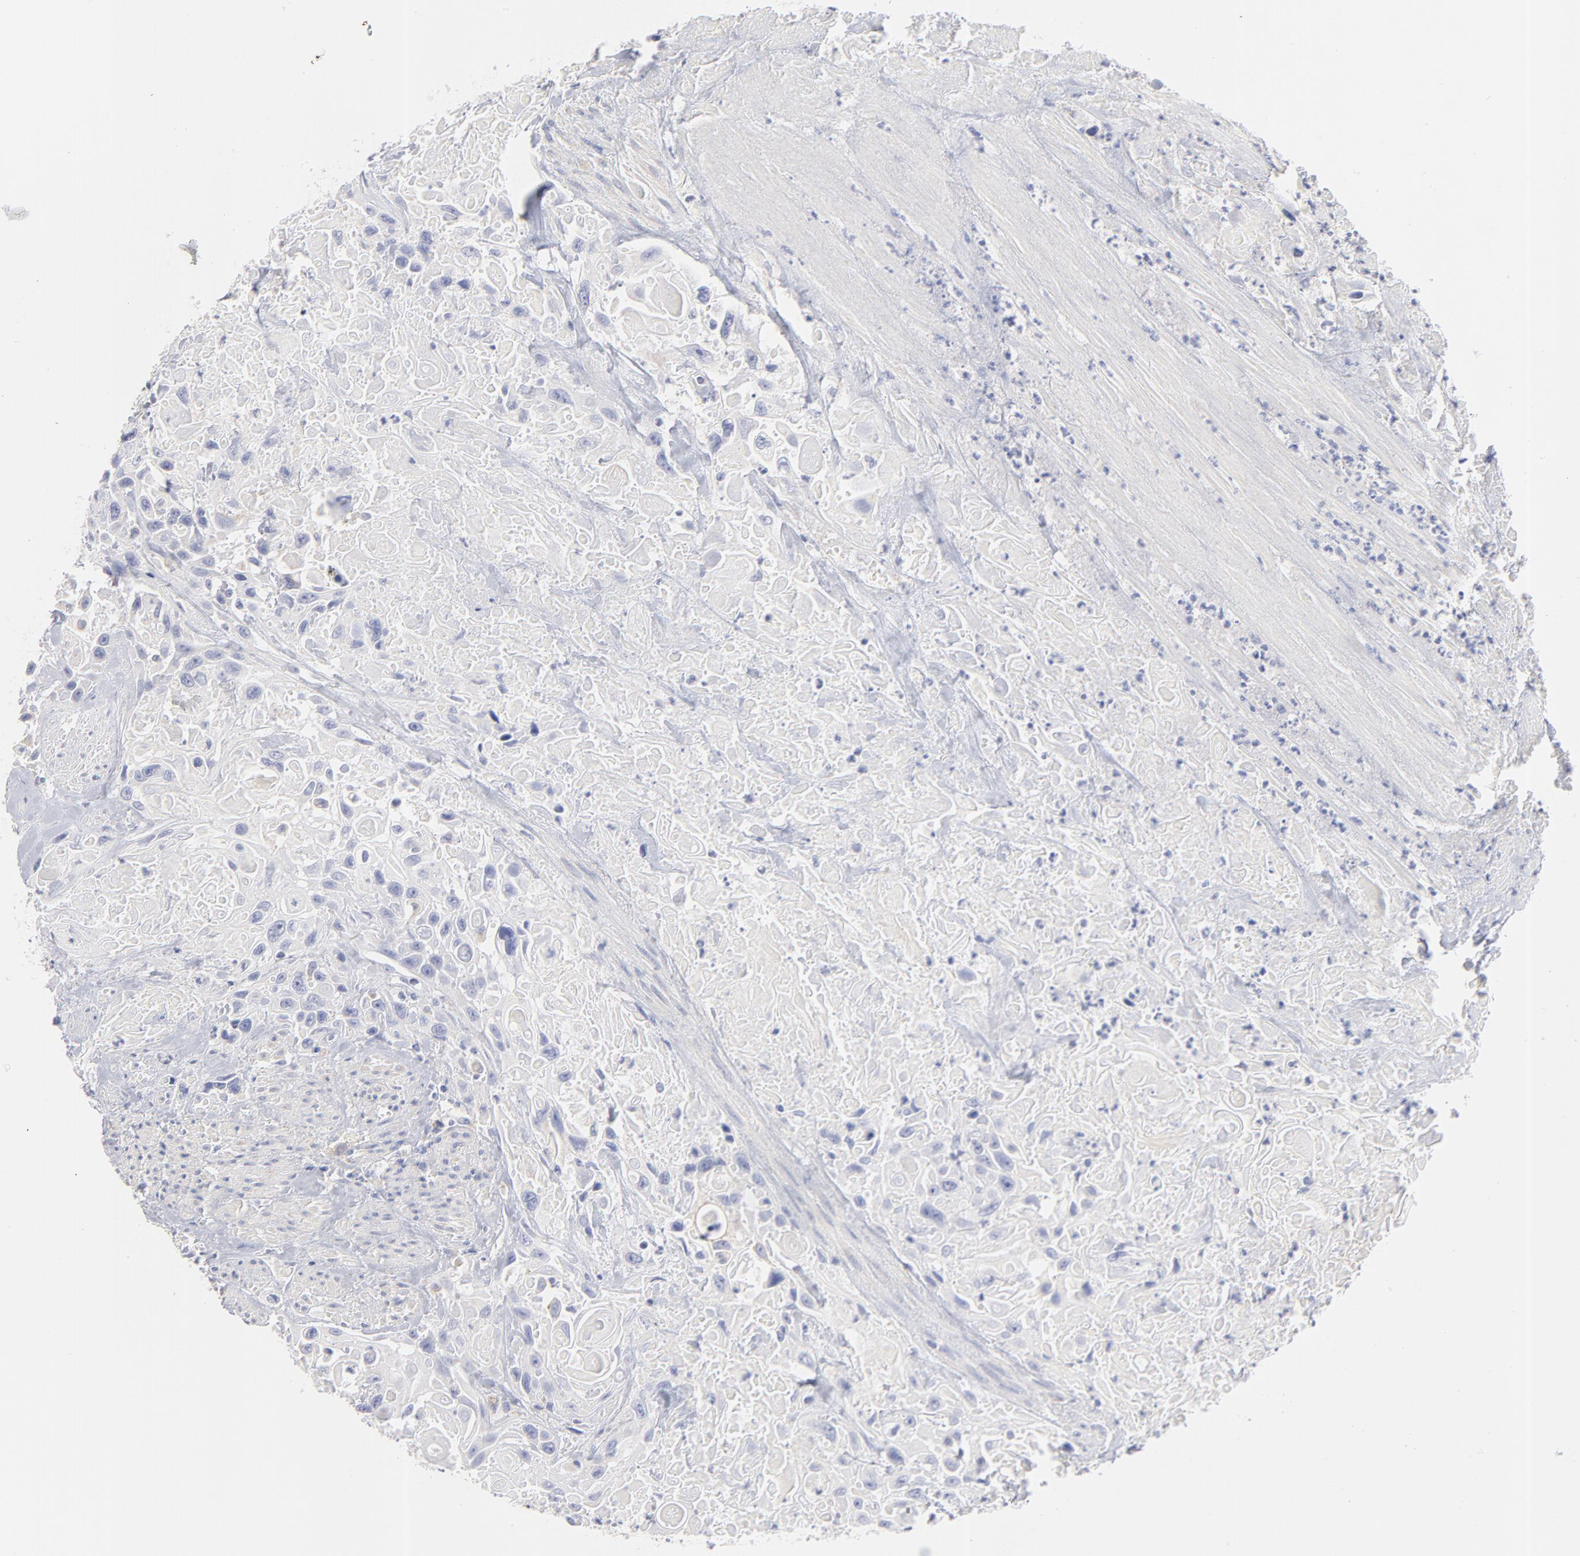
{"staining": {"intensity": "negative", "quantity": "none", "location": "none"}, "tissue": "urothelial cancer", "cell_type": "Tumor cells", "image_type": "cancer", "snomed": [{"axis": "morphology", "description": "Urothelial carcinoma, High grade"}, {"axis": "topography", "description": "Urinary bladder"}], "caption": "A micrograph of urothelial cancer stained for a protein exhibits no brown staining in tumor cells.", "gene": "TST", "patient": {"sex": "female", "age": 84}}